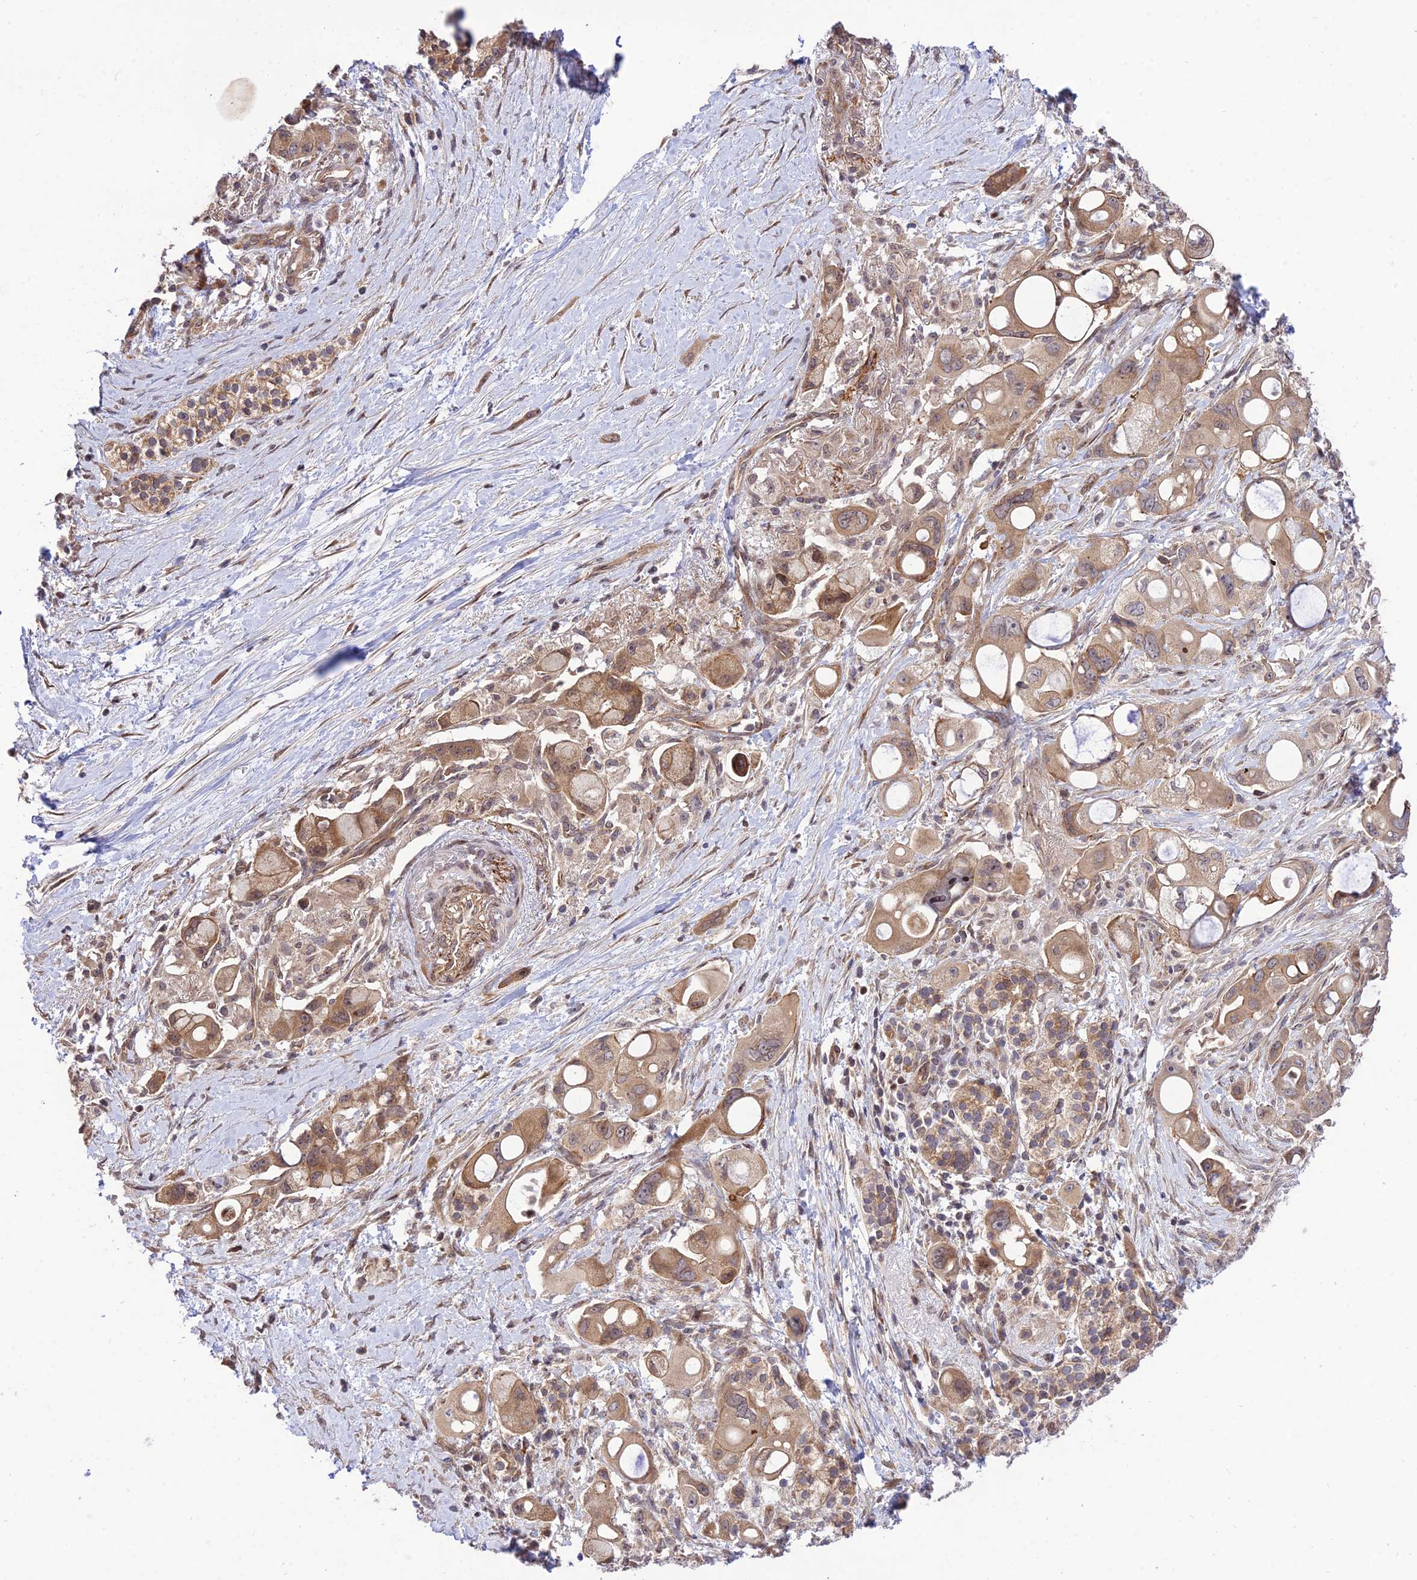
{"staining": {"intensity": "moderate", "quantity": ">75%", "location": "cytoplasmic/membranous"}, "tissue": "pancreatic cancer", "cell_type": "Tumor cells", "image_type": "cancer", "snomed": [{"axis": "morphology", "description": "Adenocarcinoma, NOS"}, {"axis": "topography", "description": "Pancreas"}], "caption": "Adenocarcinoma (pancreatic) tissue exhibits moderate cytoplasmic/membranous staining in about >75% of tumor cells", "gene": "SMG6", "patient": {"sex": "male", "age": 68}}